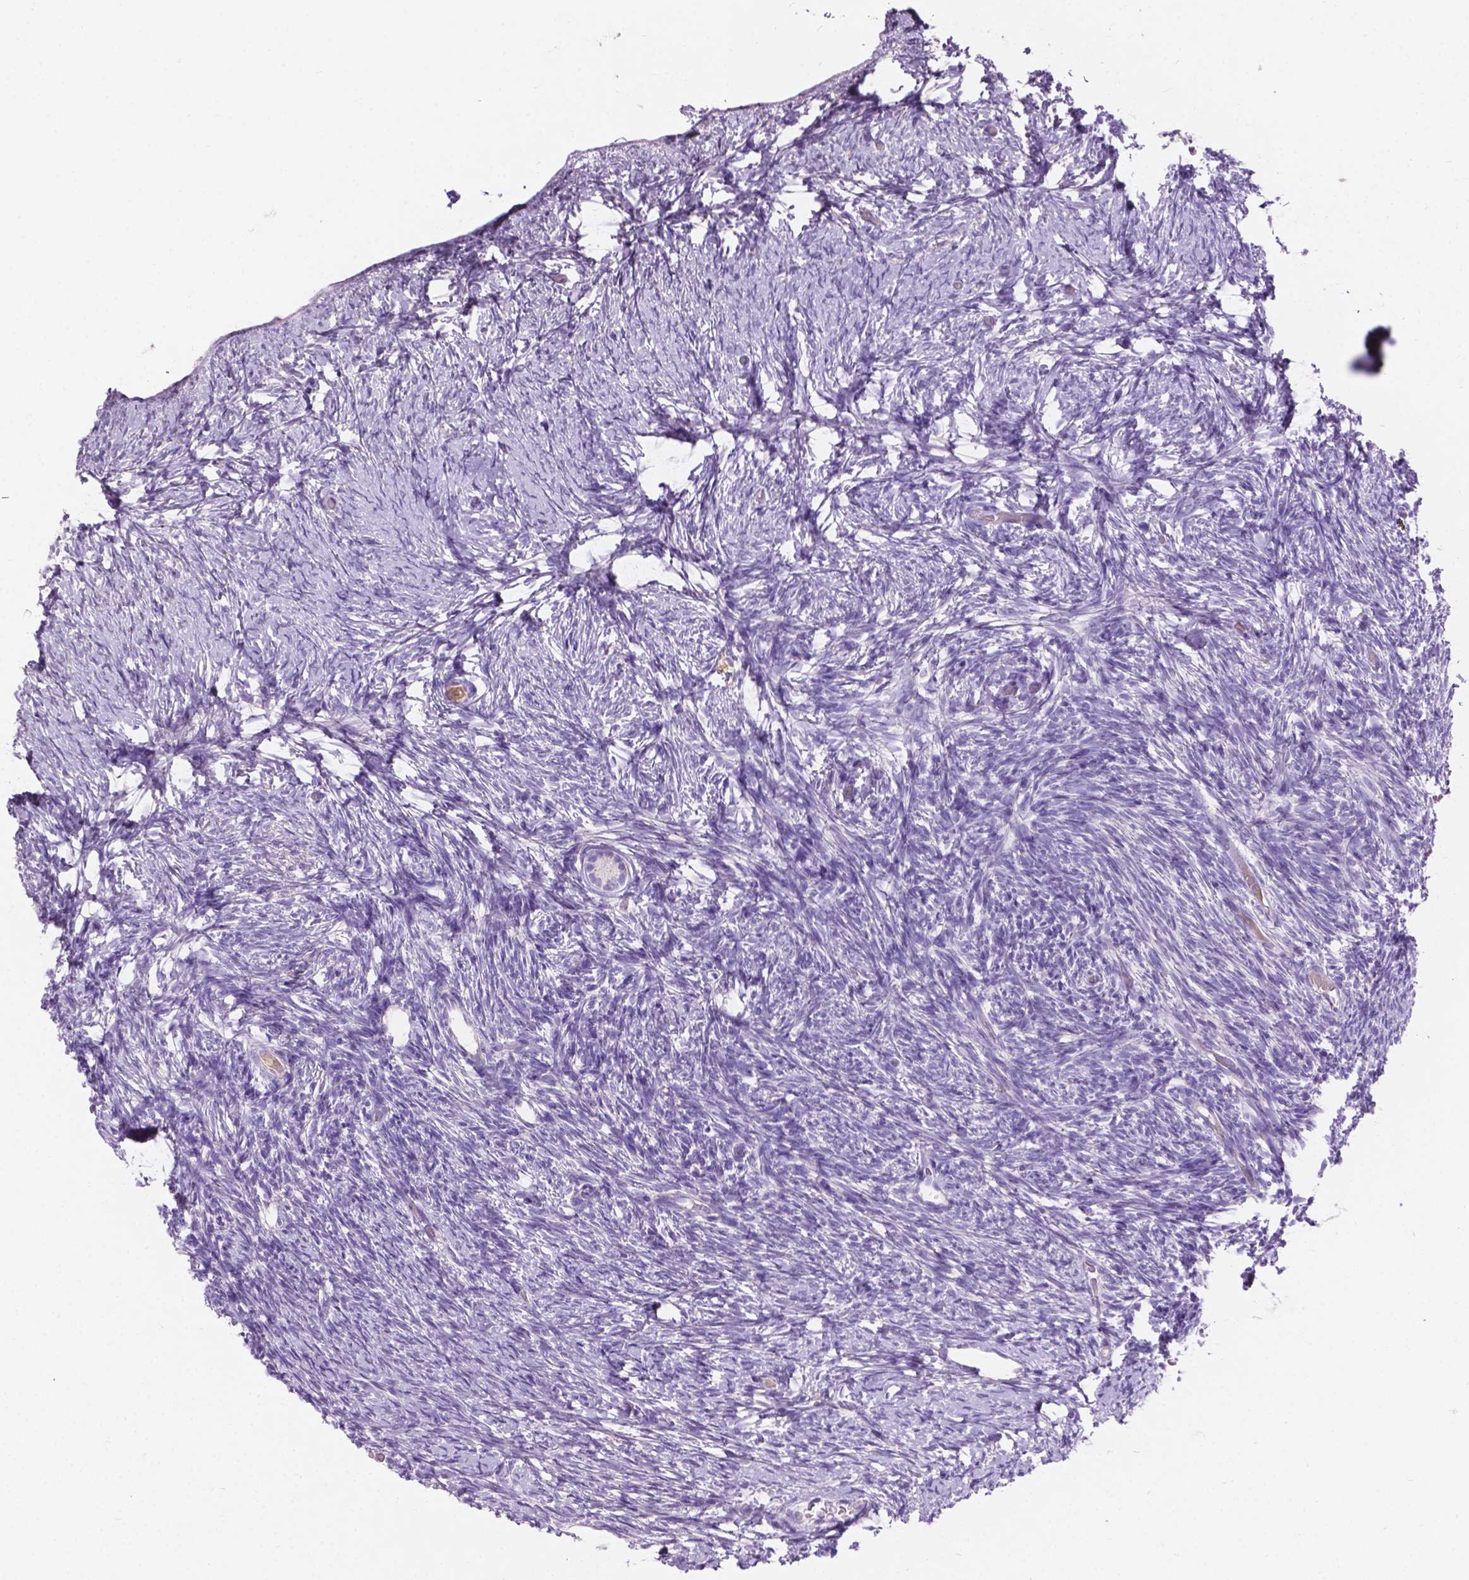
{"staining": {"intensity": "negative", "quantity": "none", "location": "none"}, "tissue": "ovary", "cell_type": "Follicle cells", "image_type": "normal", "snomed": [{"axis": "morphology", "description": "Normal tissue, NOS"}, {"axis": "topography", "description": "Ovary"}], "caption": "IHC image of normal ovary: ovary stained with DAB (3,3'-diaminobenzidine) shows no significant protein positivity in follicle cells.", "gene": "NOXO1", "patient": {"sex": "female", "age": 39}}